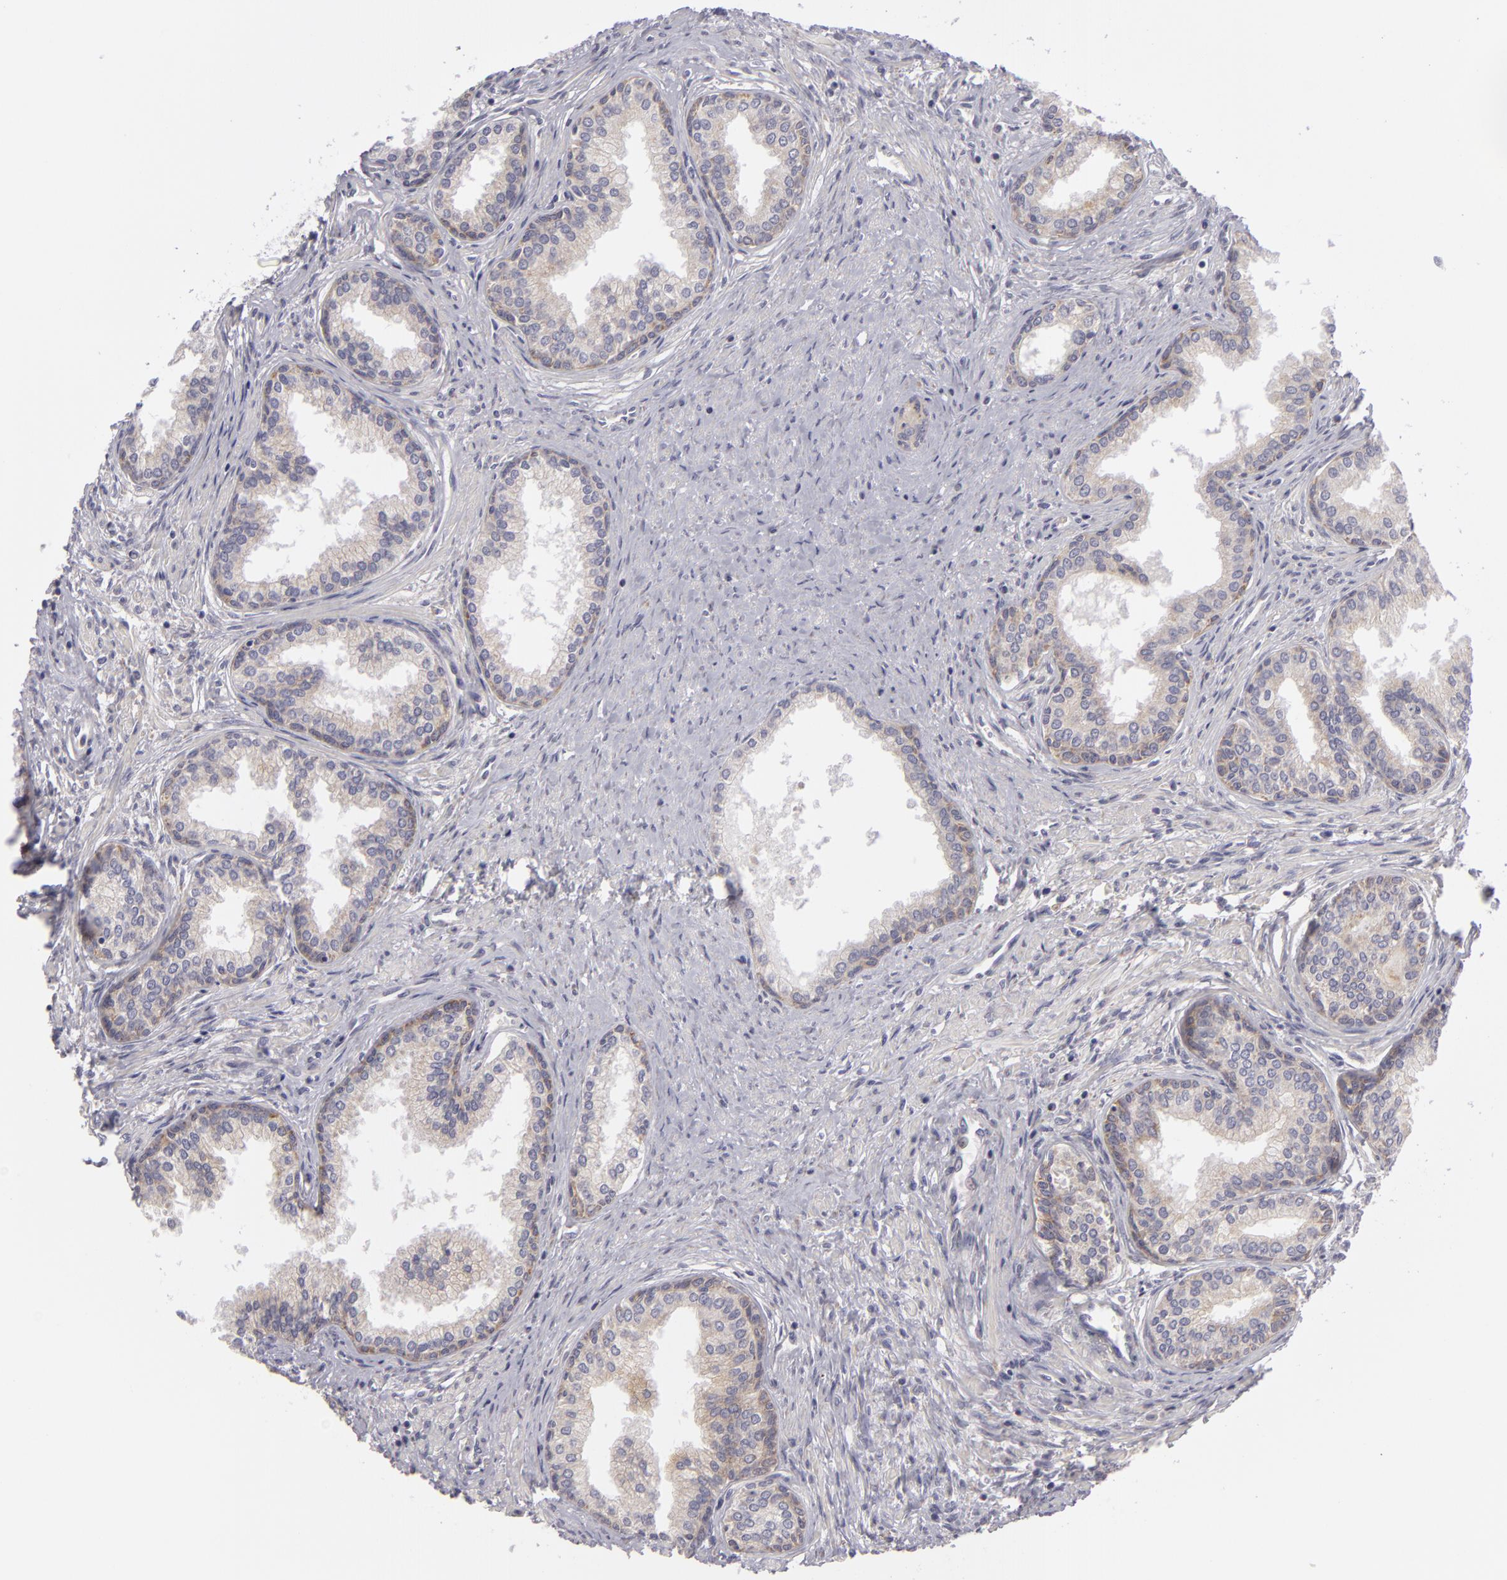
{"staining": {"intensity": "weak", "quantity": ">75%", "location": "cytoplasmic/membranous"}, "tissue": "prostate", "cell_type": "Glandular cells", "image_type": "normal", "snomed": [{"axis": "morphology", "description": "Normal tissue, NOS"}, {"axis": "topography", "description": "Prostate"}], "caption": "Glandular cells demonstrate weak cytoplasmic/membranous expression in about >75% of cells in unremarkable prostate. (DAB (3,3'-diaminobenzidine) IHC, brown staining for protein, blue staining for nuclei).", "gene": "ATP2B3", "patient": {"sex": "male", "age": 68}}